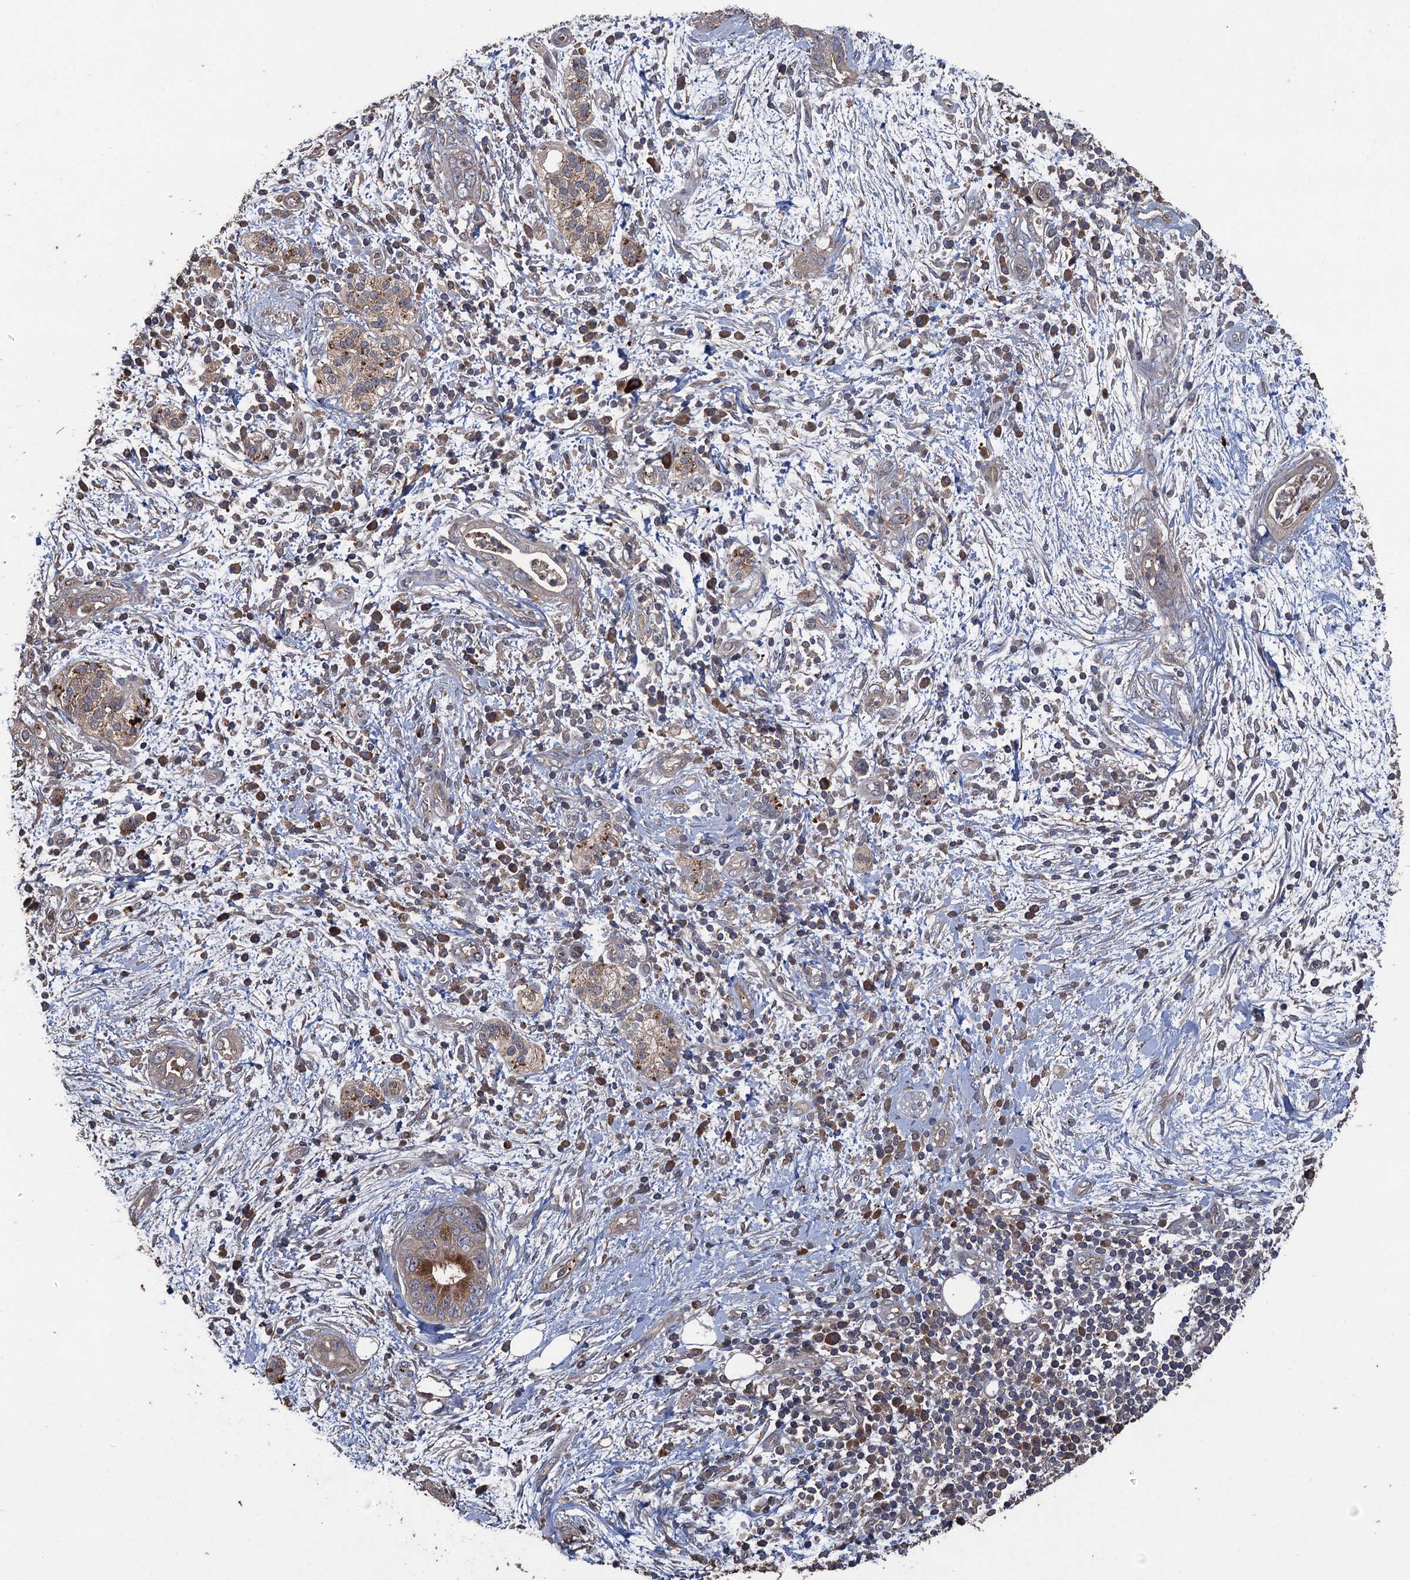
{"staining": {"intensity": "moderate", "quantity": "<25%", "location": "cytoplasmic/membranous"}, "tissue": "pancreatic cancer", "cell_type": "Tumor cells", "image_type": "cancer", "snomed": [{"axis": "morphology", "description": "Adenocarcinoma, NOS"}, {"axis": "topography", "description": "Pancreas"}], "caption": "Immunohistochemistry (IHC) image of pancreatic cancer stained for a protein (brown), which exhibits low levels of moderate cytoplasmic/membranous expression in approximately <25% of tumor cells.", "gene": "TXNDC11", "patient": {"sex": "male", "age": 75}}